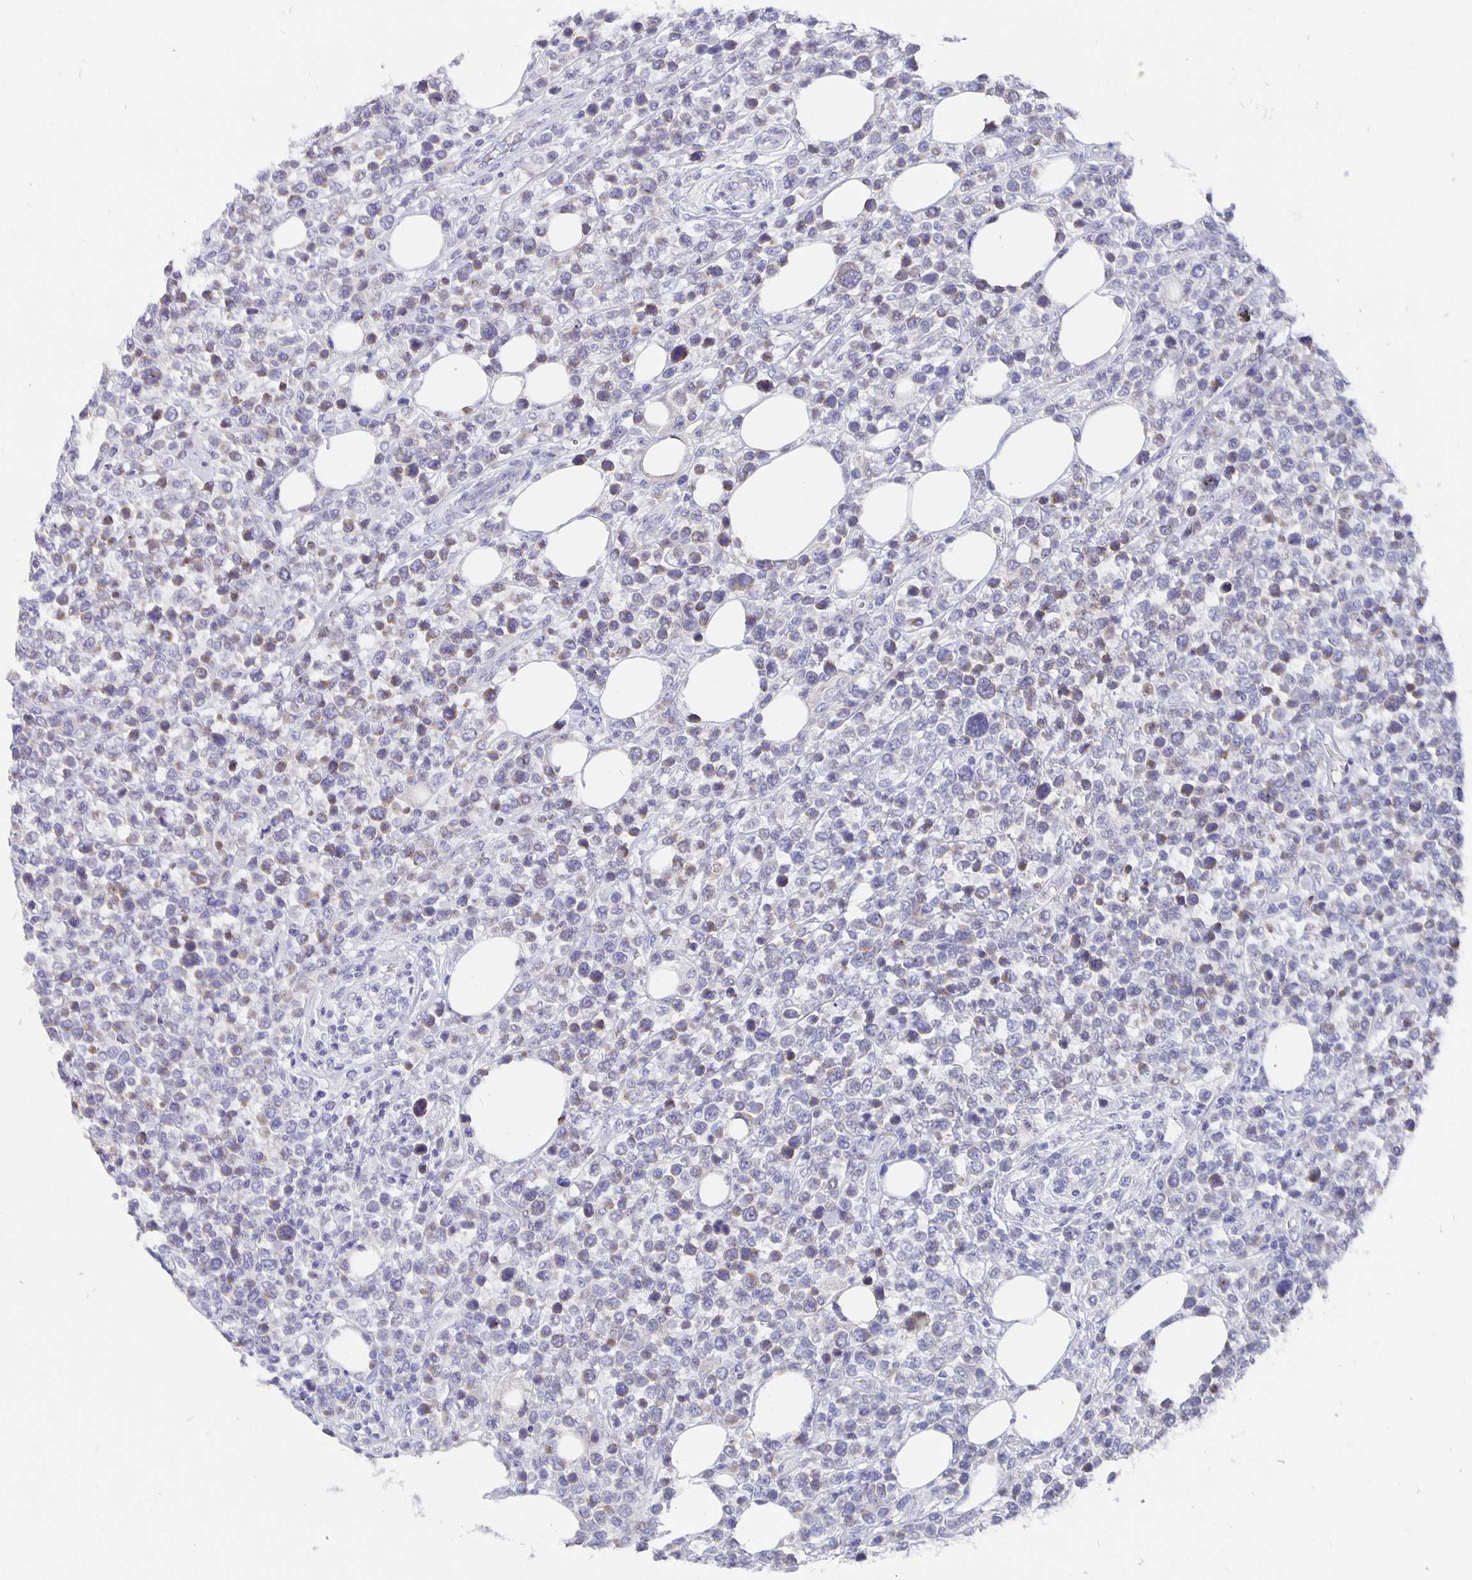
{"staining": {"intensity": "weak", "quantity": "25%-75%", "location": "cytoplasmic/membranous"}, "tissue": "lymphoma", "cell_type": "Tumor cells", "image_type": "cancer", "snomed": [{"axis": "morphology", "description": "Malignant lymphoma, non-Hodgkin's type, Low grade"}, {"axis": "topography", "description": "Lymph node"}], "caption": "IHC of lymphoma shows low levels of weak cytoplasmic/membranous positivity in about 25%-75% of tumor cells.", "gene": "CFAP74", "patient": {"sex": "male", "age": 60}}